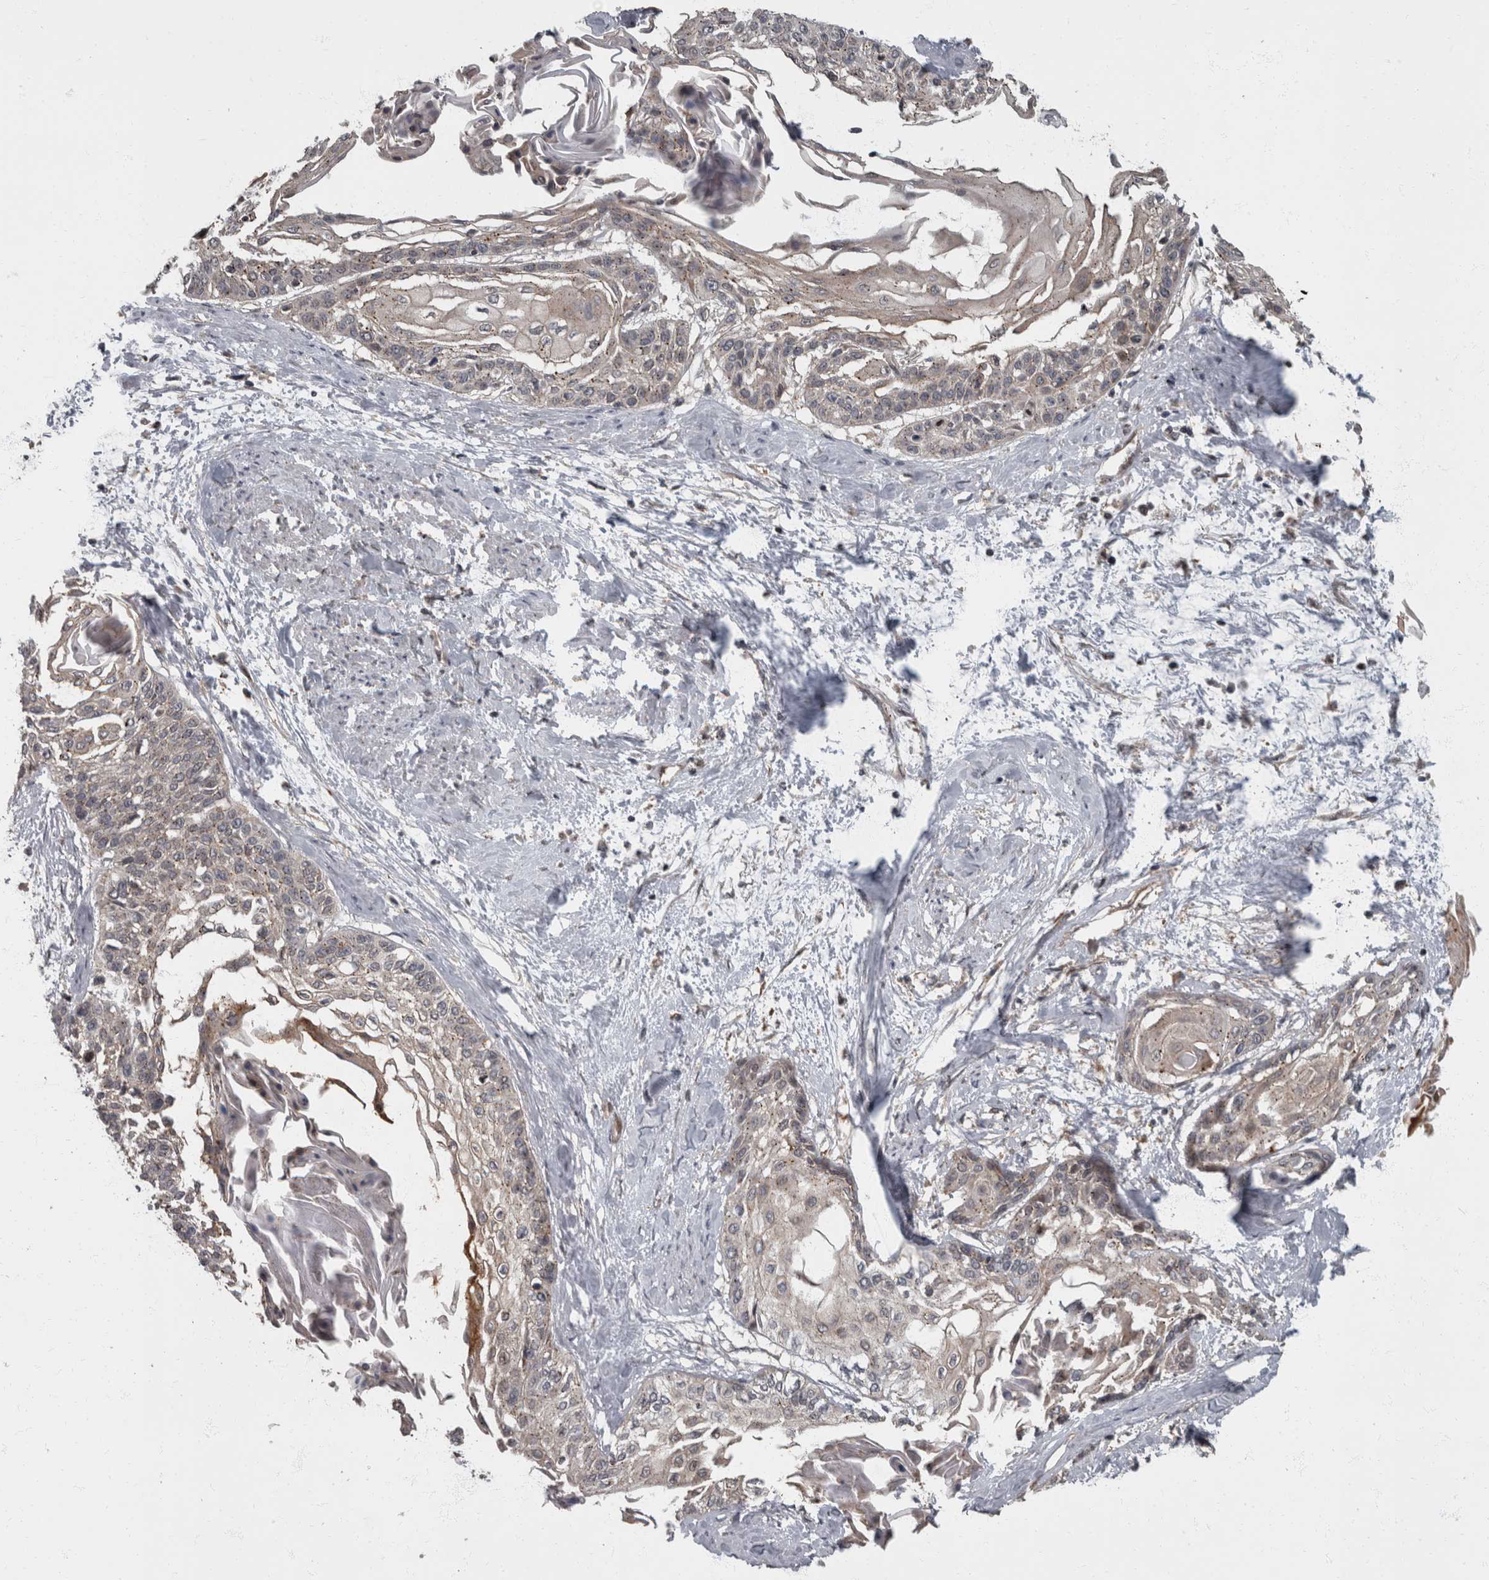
{"staining": {"intensity": "weak", "quantity": "<25%", "location": "cytoplasmic/membranous"}, "tissue": "cervical cancer", "cell_type": "Tumor cells", "image_type": "cancer", "snomed": [{"axis": "morphology", "description": "Squamous cell carcinoma, NOS"}, {"axis": "topography", "description": "Cervix"}], "caption": "High power microscopy histopathology image of an immunohistochemistry histopathology image of cervical cancer, revealing no significant expression in tumor cells.", "gene": "VEGFD", "patient": {"sex": "female", "age": 57}}